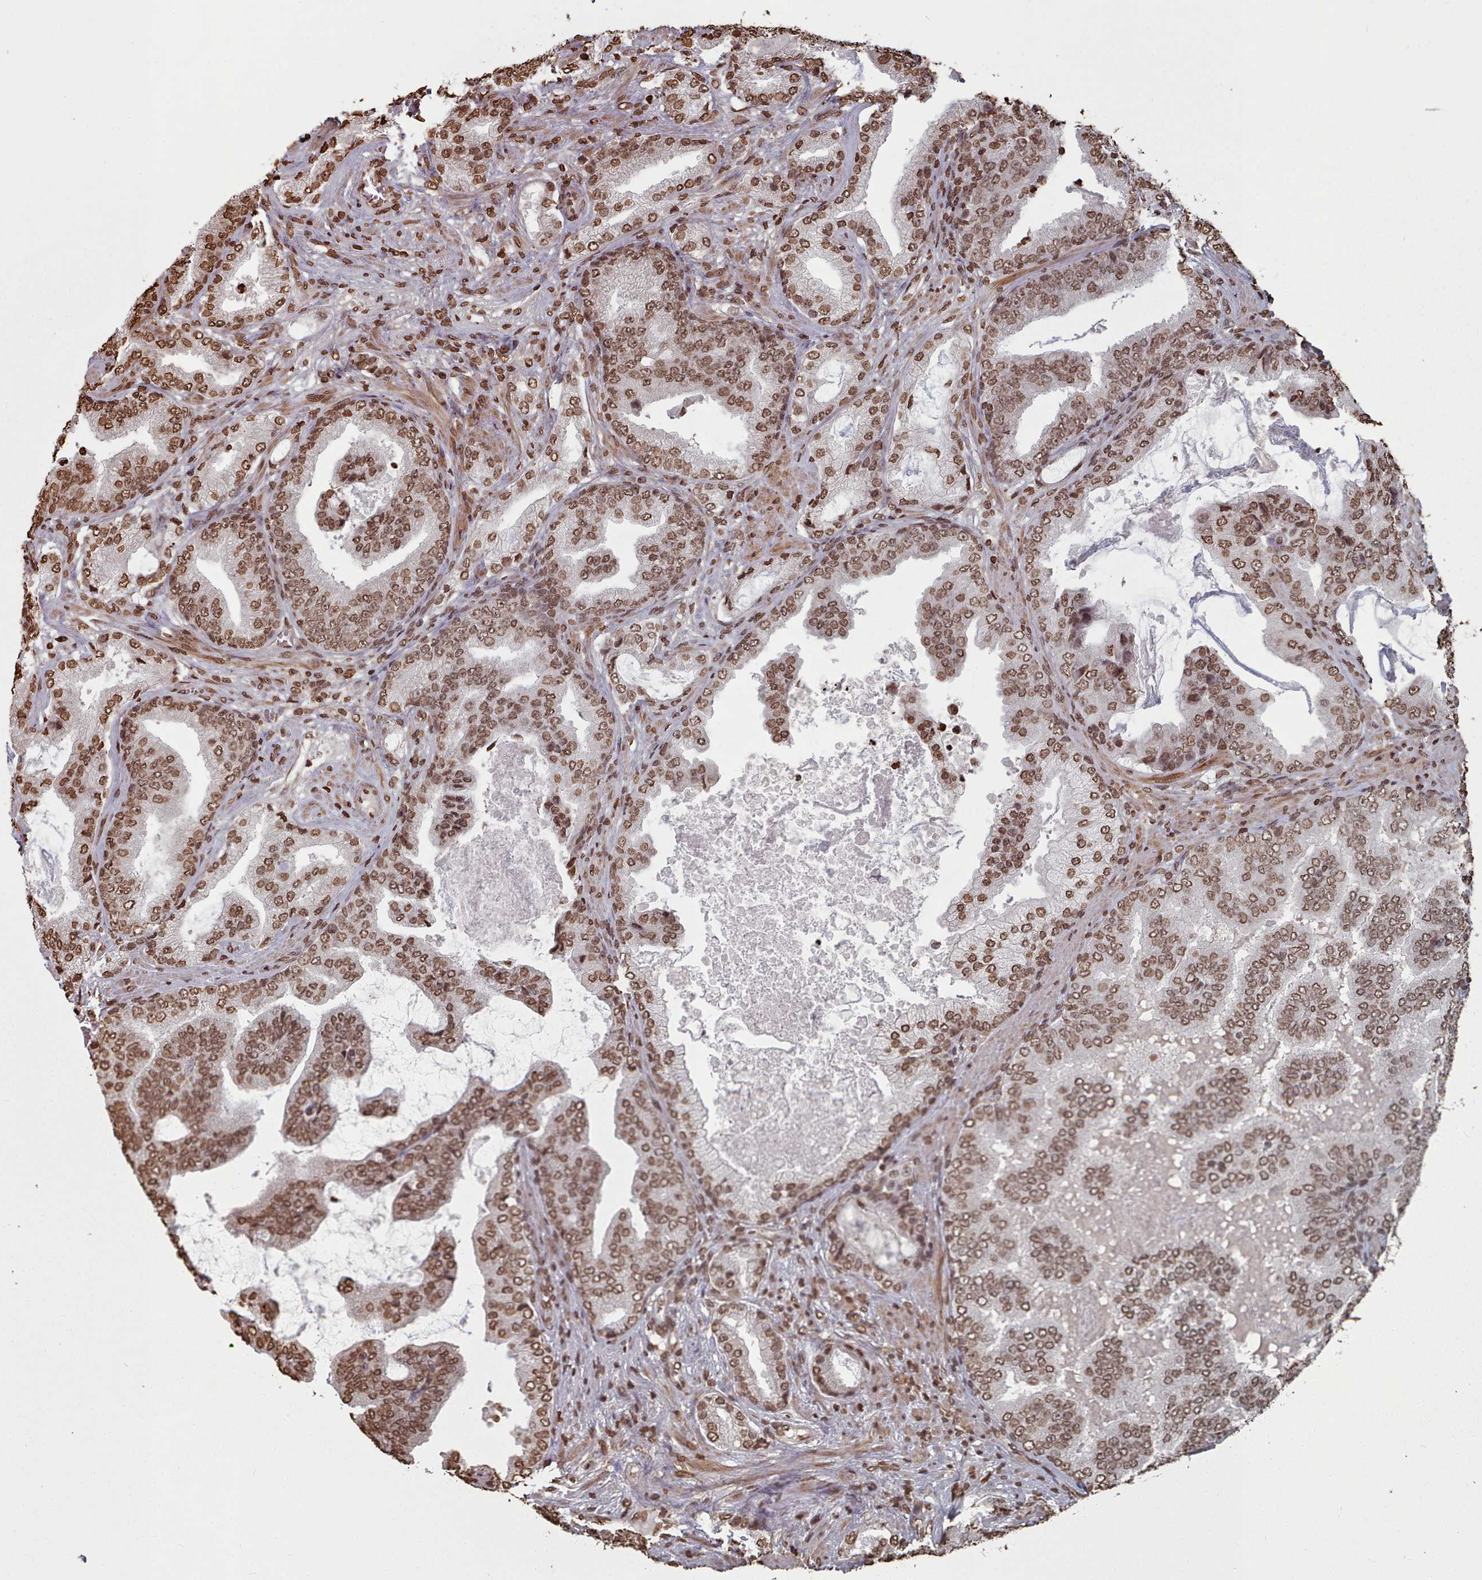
{"staining": {"intensity": "strong", "quantity": ">75%", "location": "nuclear"}, "tissue": "prostate cancer", "cell_type": "Tumor cells", "image_type": "cancer", "snomed": [{"axis": "morphology", "description": "Adenocarcinoma, High grade"}, {"axis": "topography", "description": "Prostate"}], "caption": "DAB (3,3'-diaminobenzidine) immunohistochemical staining of adenocarcinoma (high-grade) (prostate) displays strong nuclear protein positivity in about >75% of tumor cells.", "gene": "PLEKHG5", "patient": {"sex": "male", "age": 68}}